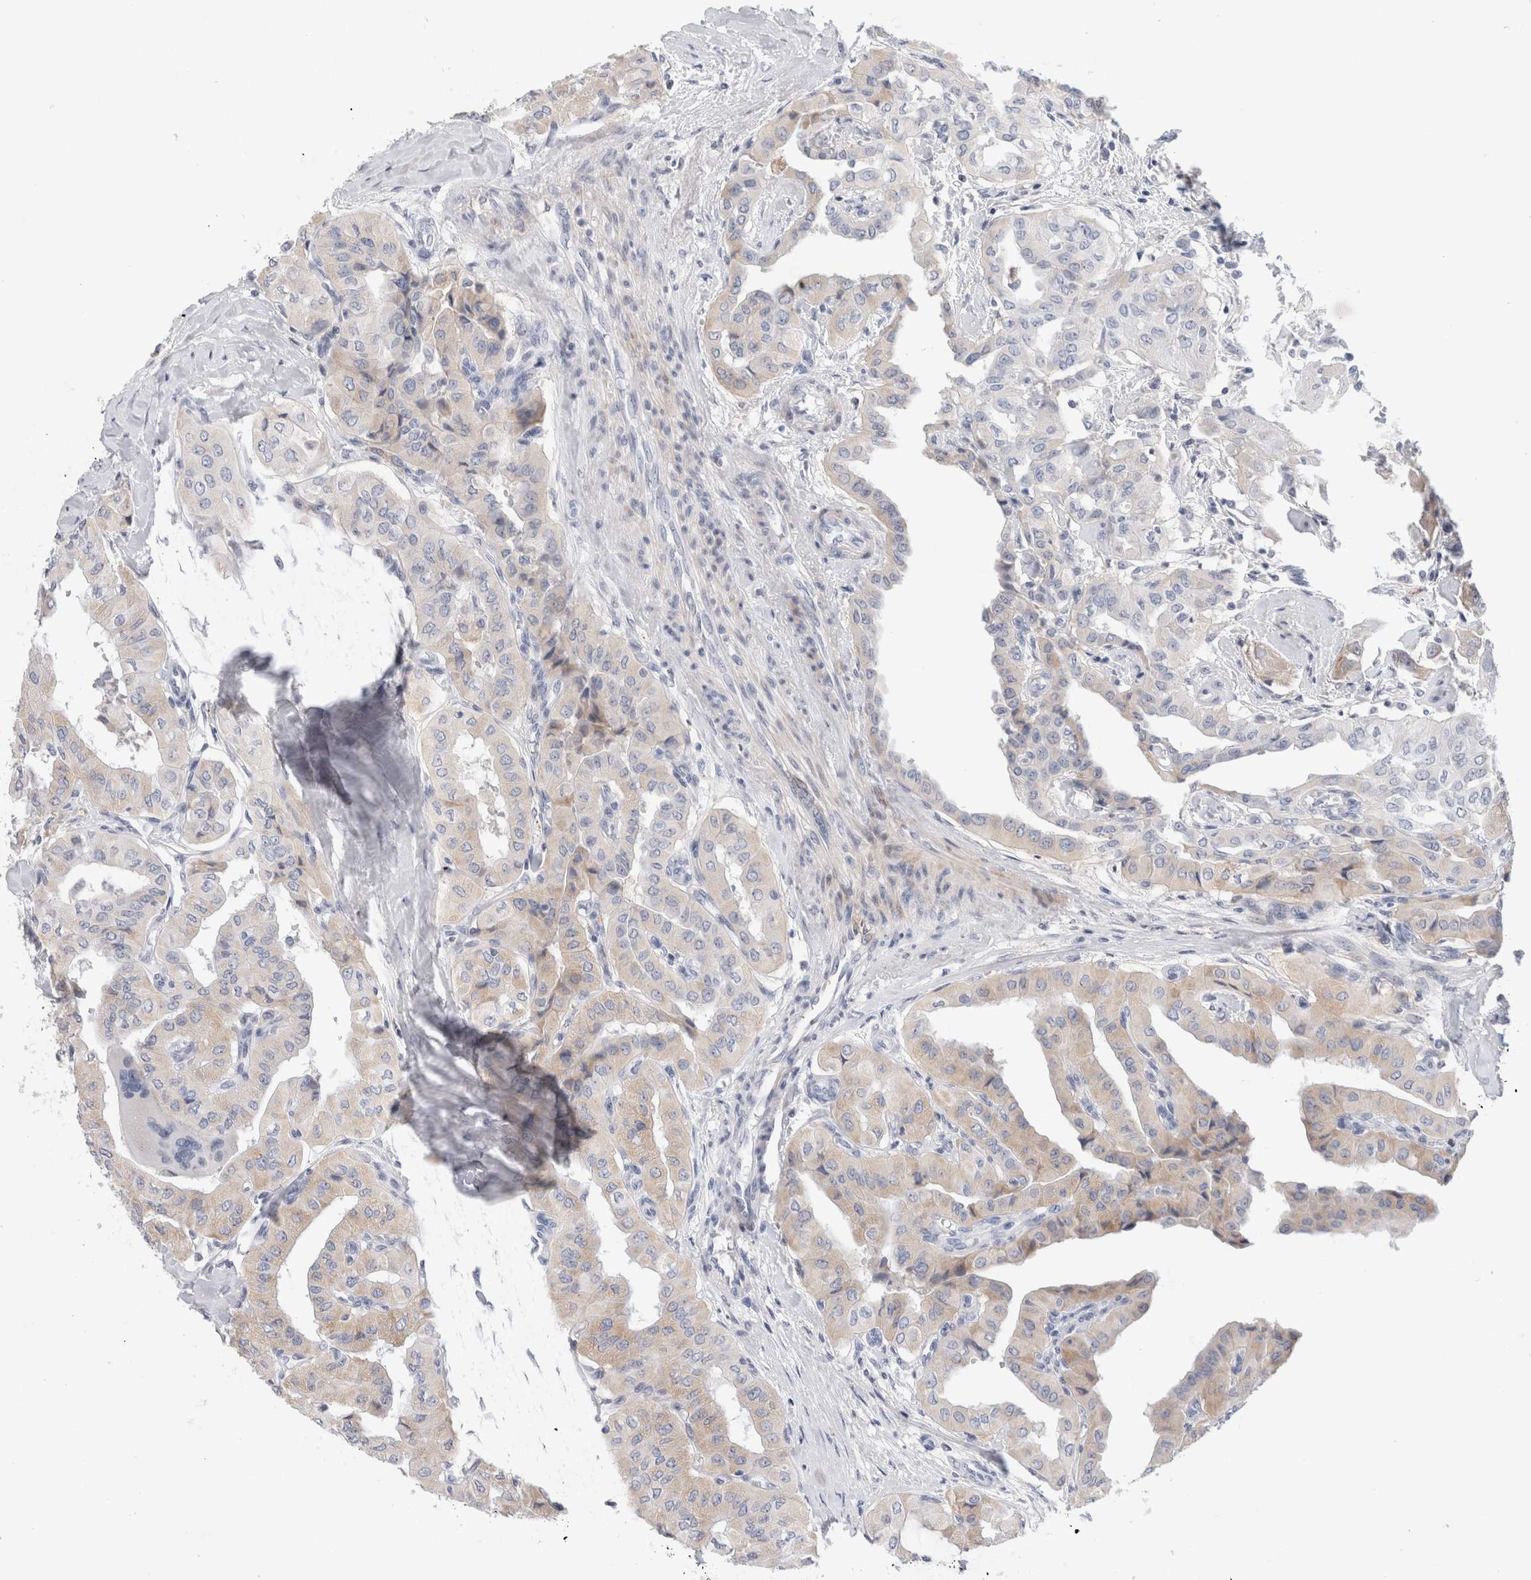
{"staining": {"intensity": "negative", "quantity": "none", "location": "none"}, "tissue": "thyroid cancer", "cell_type": "Tumor cells", "image_type": "cancer", "snomed": [{"axis": "morphology", "description": "Papillary adenocarcinoma, NOS"}, {"axis": "topography", "description": "Thyroid gland"}], "caption": "This is a histopathology image of immunohistochemistry (IHC) staining of papillary adenocarcinoma (thyroid), which shows no staining in tumor cells.", "gene": "ECHDC2", "patient": {"sex": "female", "age": 59}}